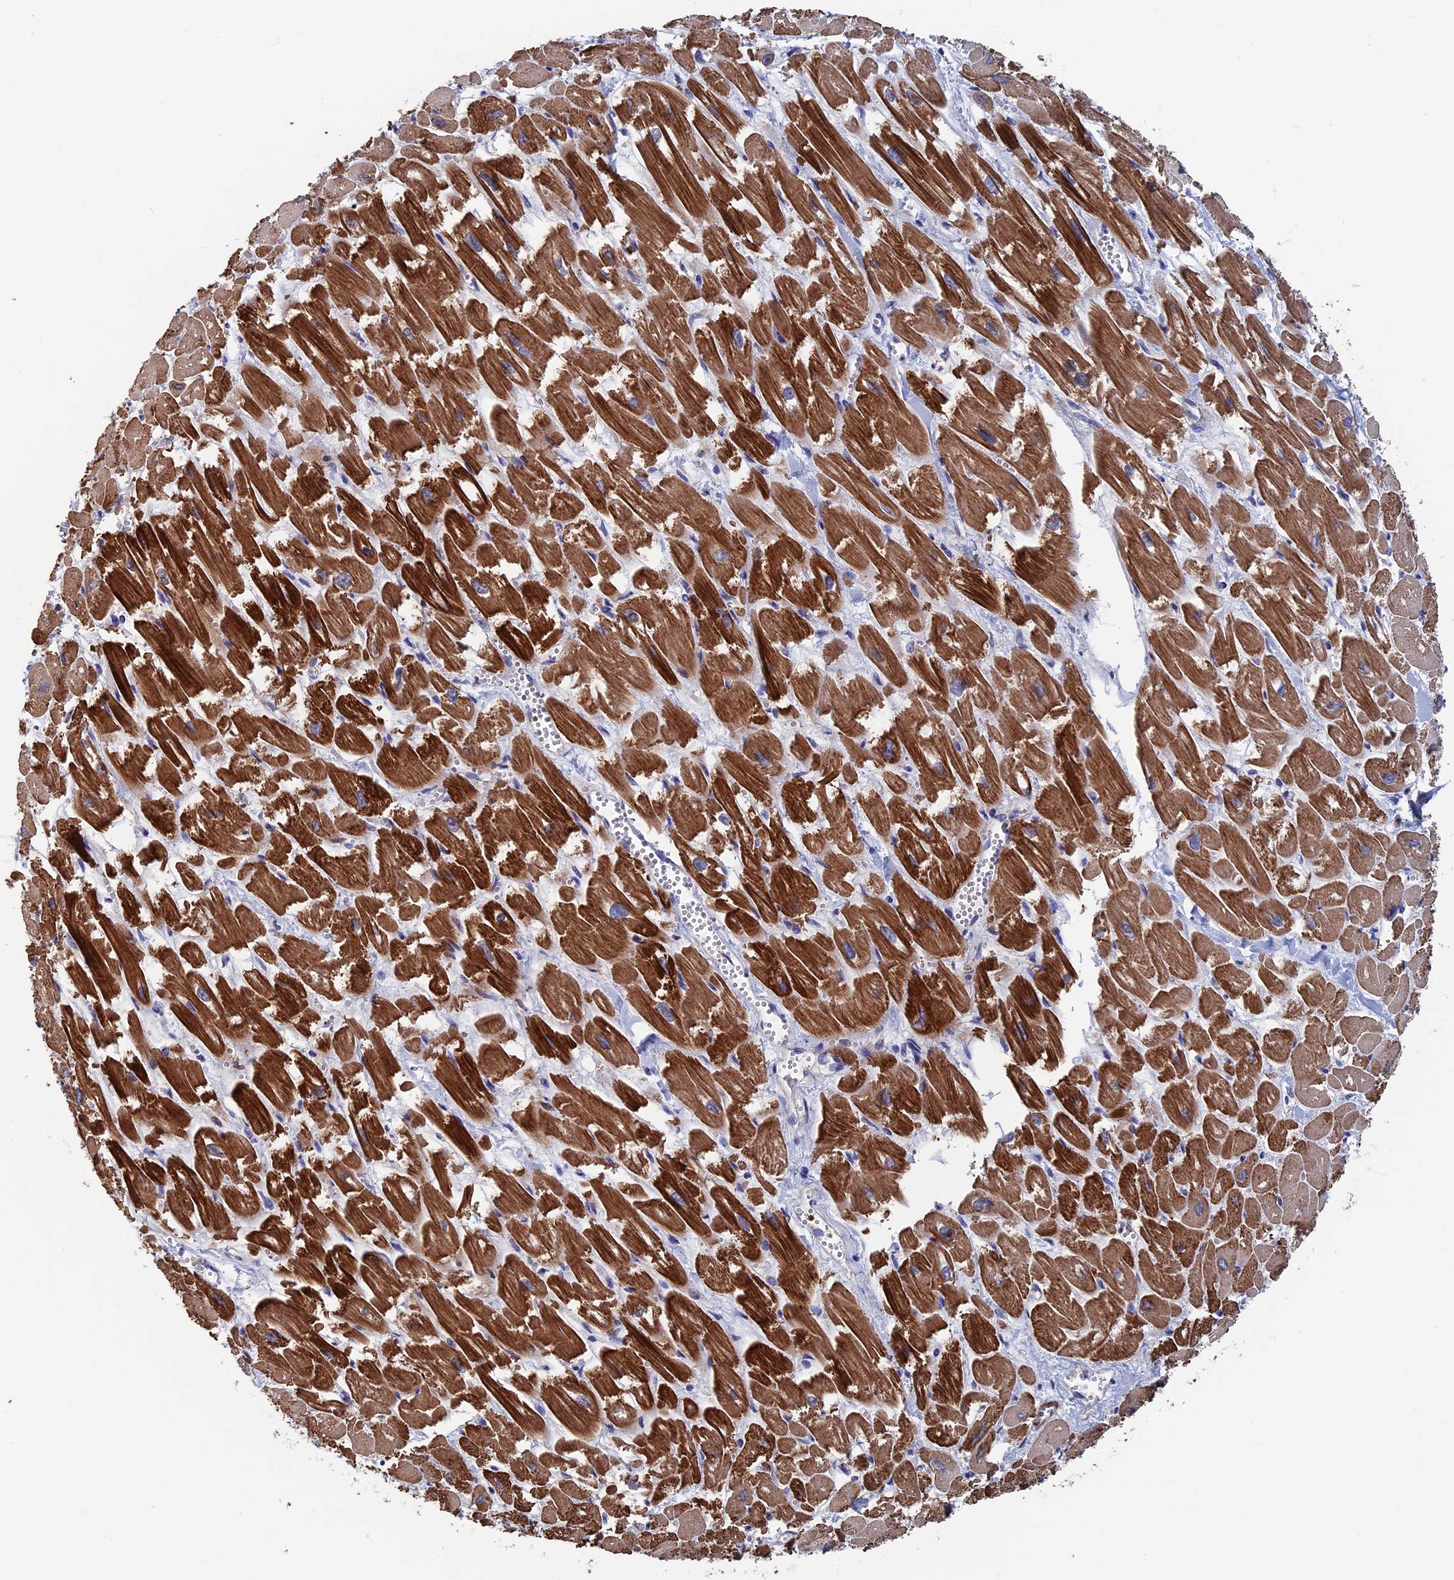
{"staining": {"intensity": "strong", "quantity": ">75%", "location": "cytoplasmic/membranous"}, "tissue": "heart muscle", "cell_type": "Cardiomyocytes", "image_type": "normal", "snomed": [{"axis": "morphology", "description": "Normal tissue, NOS"}, {"axis": "topography", "description": "Heart"}], "caption": "Immunohistochemical staining of benign human heart muscle displays high levels of strong cytoplasmic/membranous expression in about >75% of cardiomyocytes. Using DAB (3,3'-diaminobenzidine) (brown) and hematoxylin (blue) stains, captured at high magnification using brightfield microscopy.", "gene": "DNAJC3", "patient": {"sex": "male", "age": 54}}